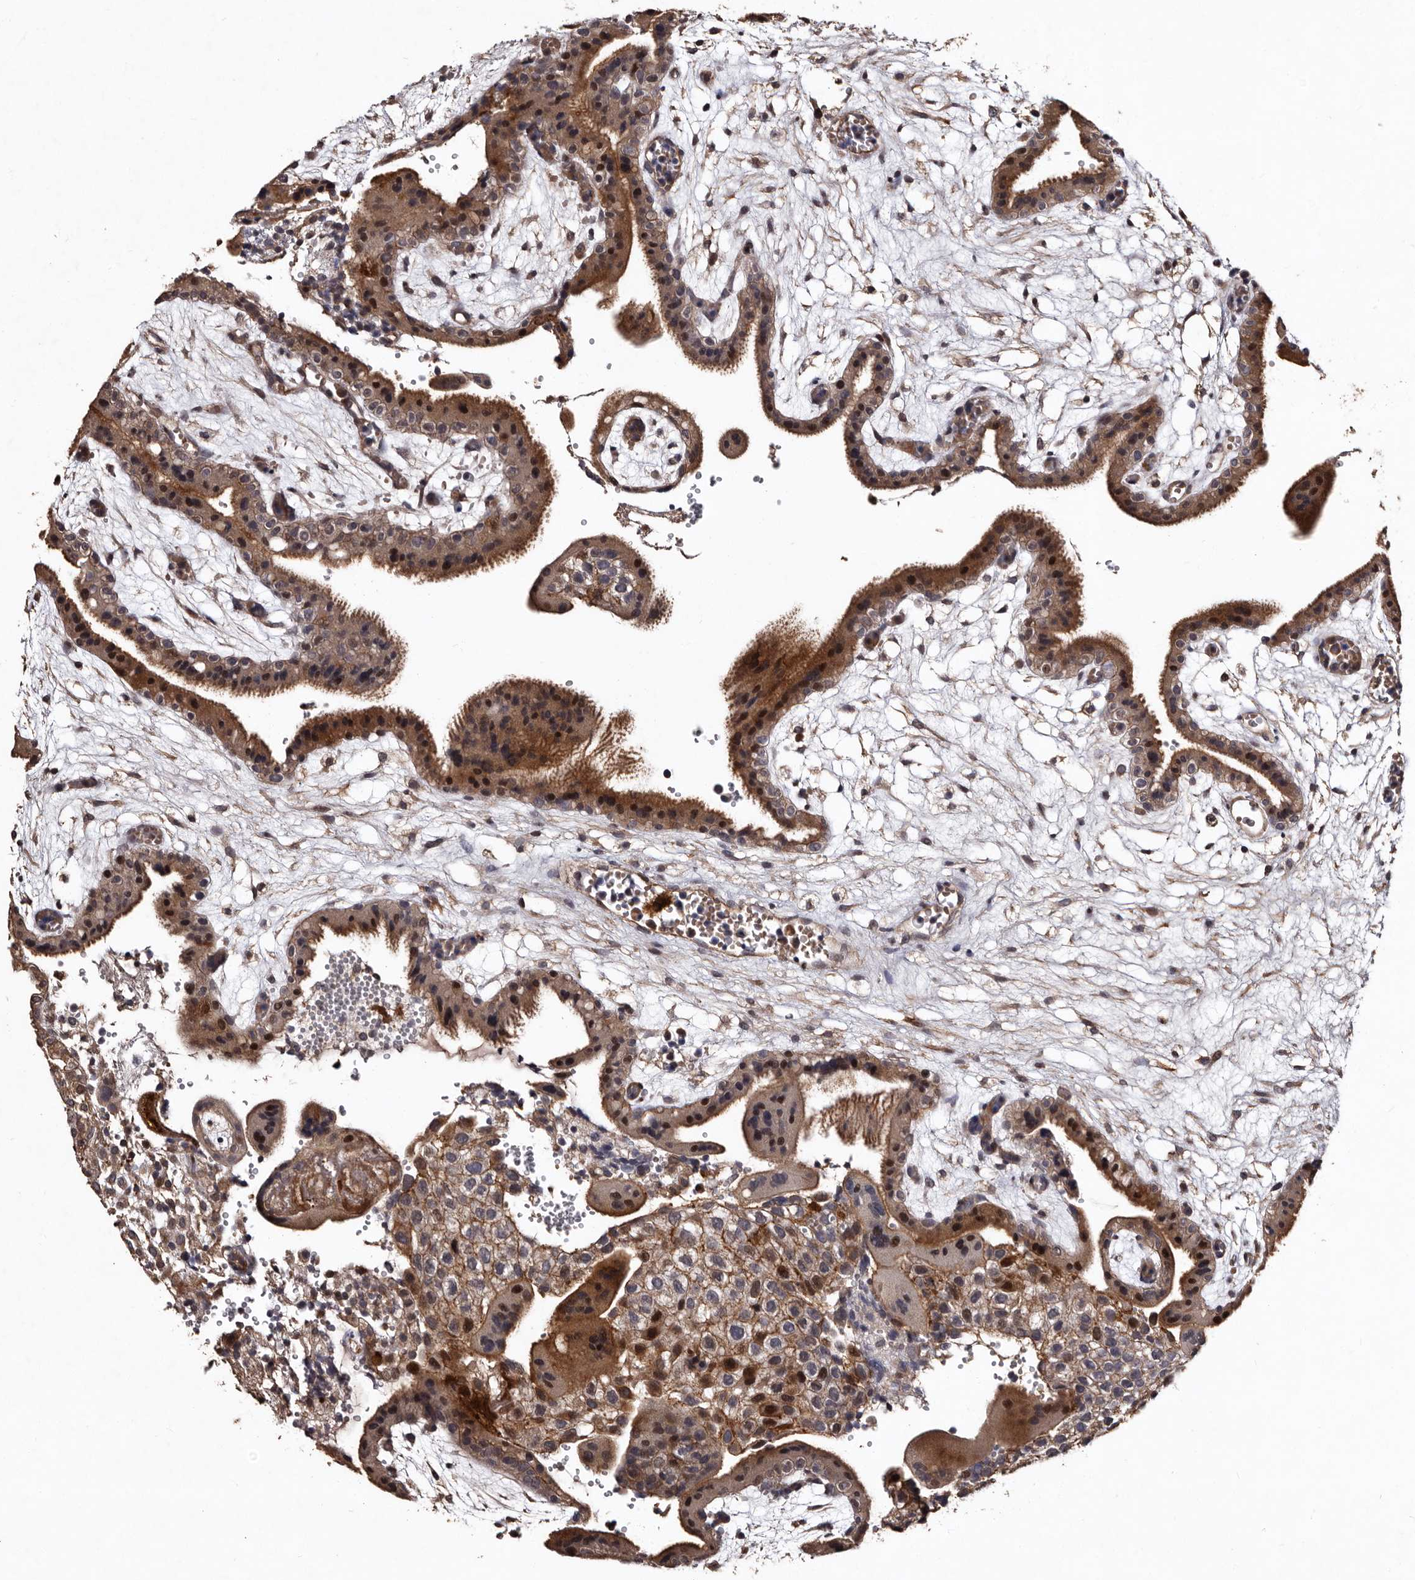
{"staining": {"intensity": "strong", "quantity": ">75%", "location": "cytoplasmic/membranous"}, "tissue": "placenta", "cell_type": "Trophoblastic cells", "image_type": "normal", "snomed": [{"axis": "morphology", "description": "Normal tissue, NOS"}, {"axis": "topography", "description": "Placenta"}], "caption": "Placenta stained for a protein (brown) shows strong cytoplasmic/membranous positive positivity in approximately >75% of trophoblastic cells.", "gene": "PRKD3", "patient": {"sex": "female", "age": 18}}